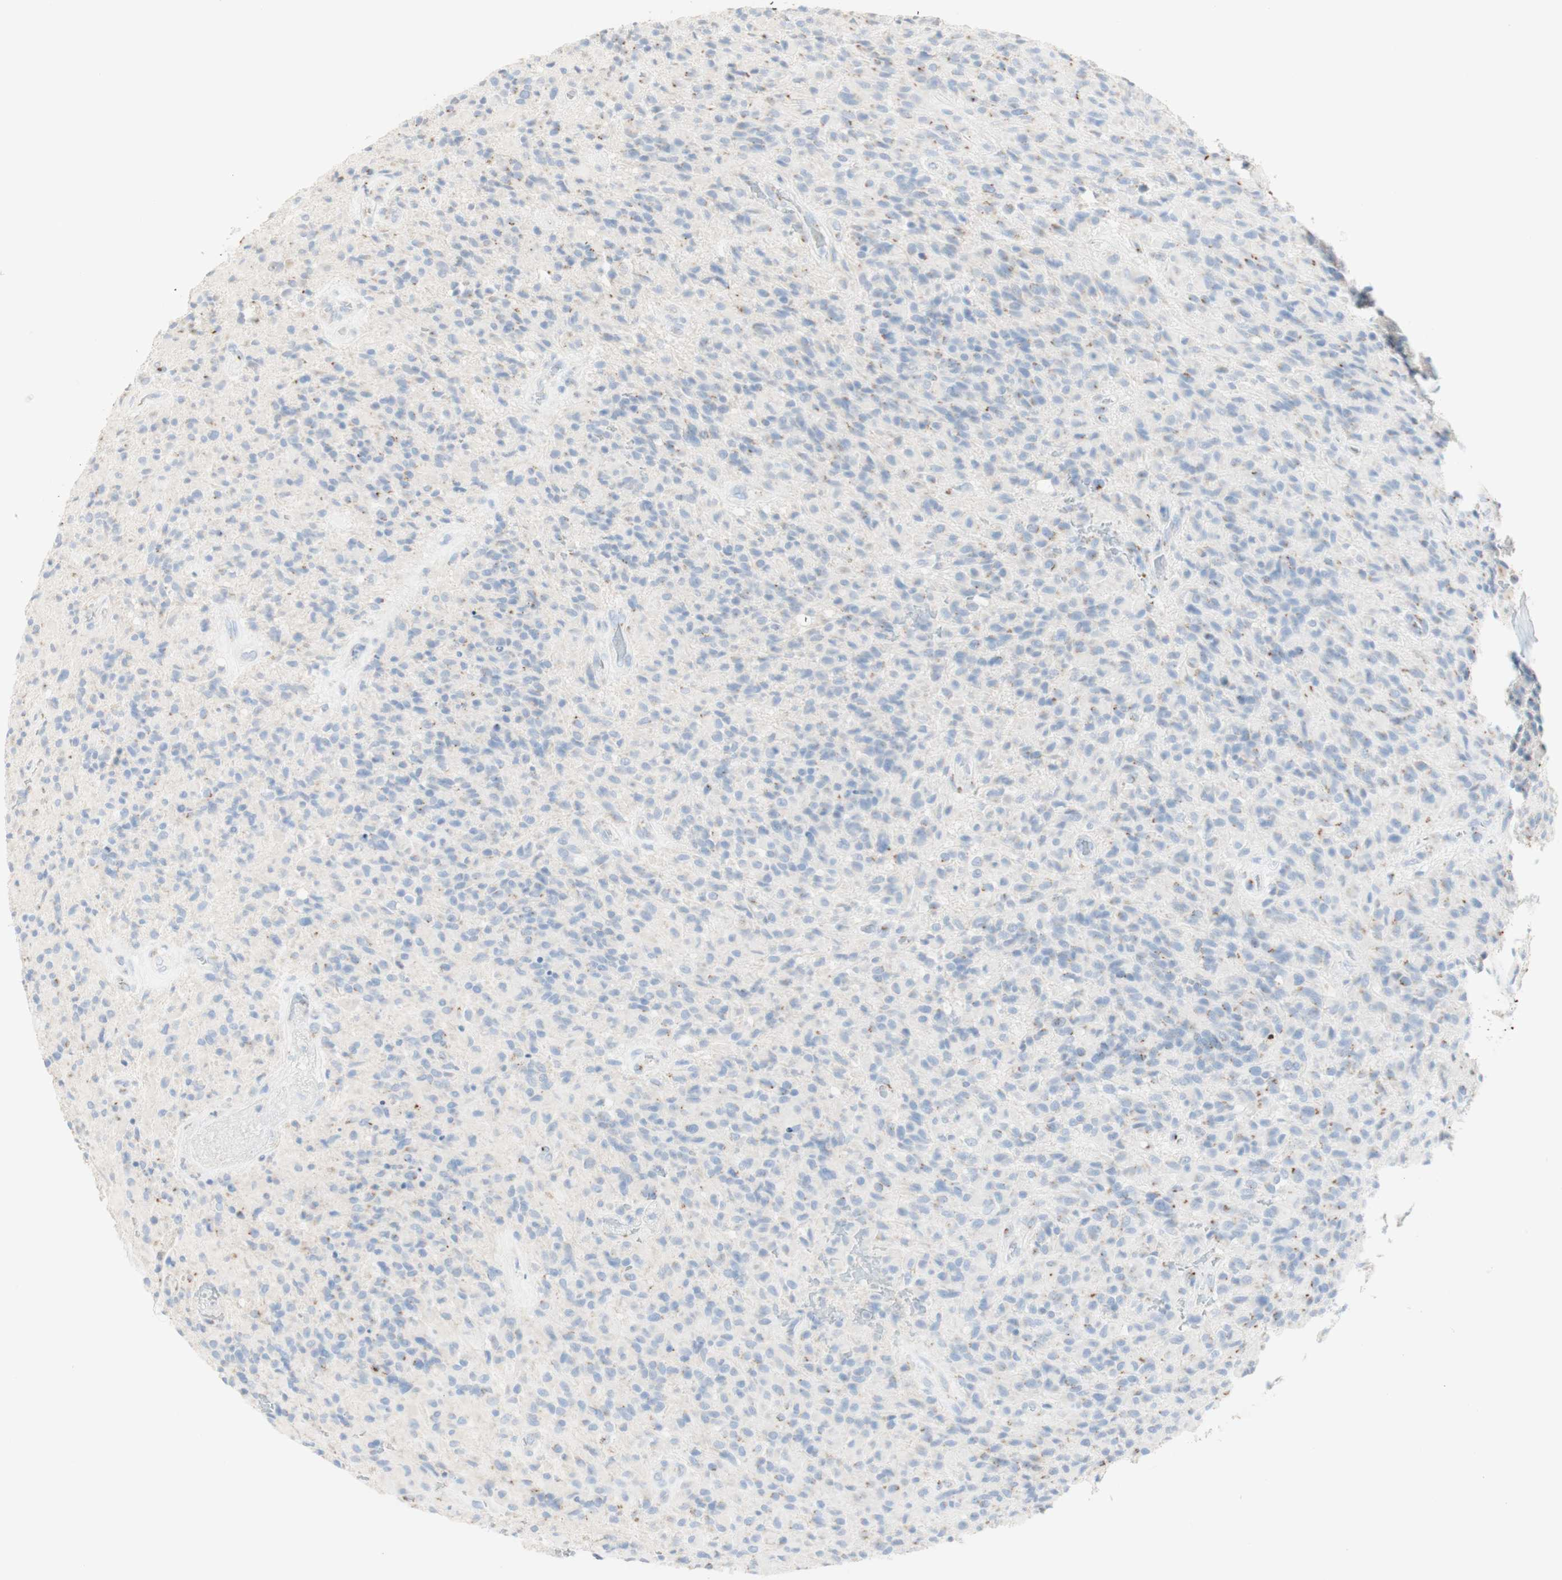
{"staining": {"intensity": "weak", "quantity": "25%-75%", "location": "cytoplasmic/membranous"}, "tissue": "glioma", "cell_type": "Tumor cells", "image_type": "cancer", "snomed": [{"axis": "morphology", "description": "Glioma, malignant, High grade"}, {"axis": "topography", "description": "Brain"}], "caption": "A low amount of weak cytoplasmic/membranous positivity is identified in about 25%-75% of tumor cells in high-grade glioma (malignant) tissue. Ihc stains the protein in brown and the nuclei are stained blue.", "gene": "MANEA", "patient": {"sex": "male", "age": 71}}